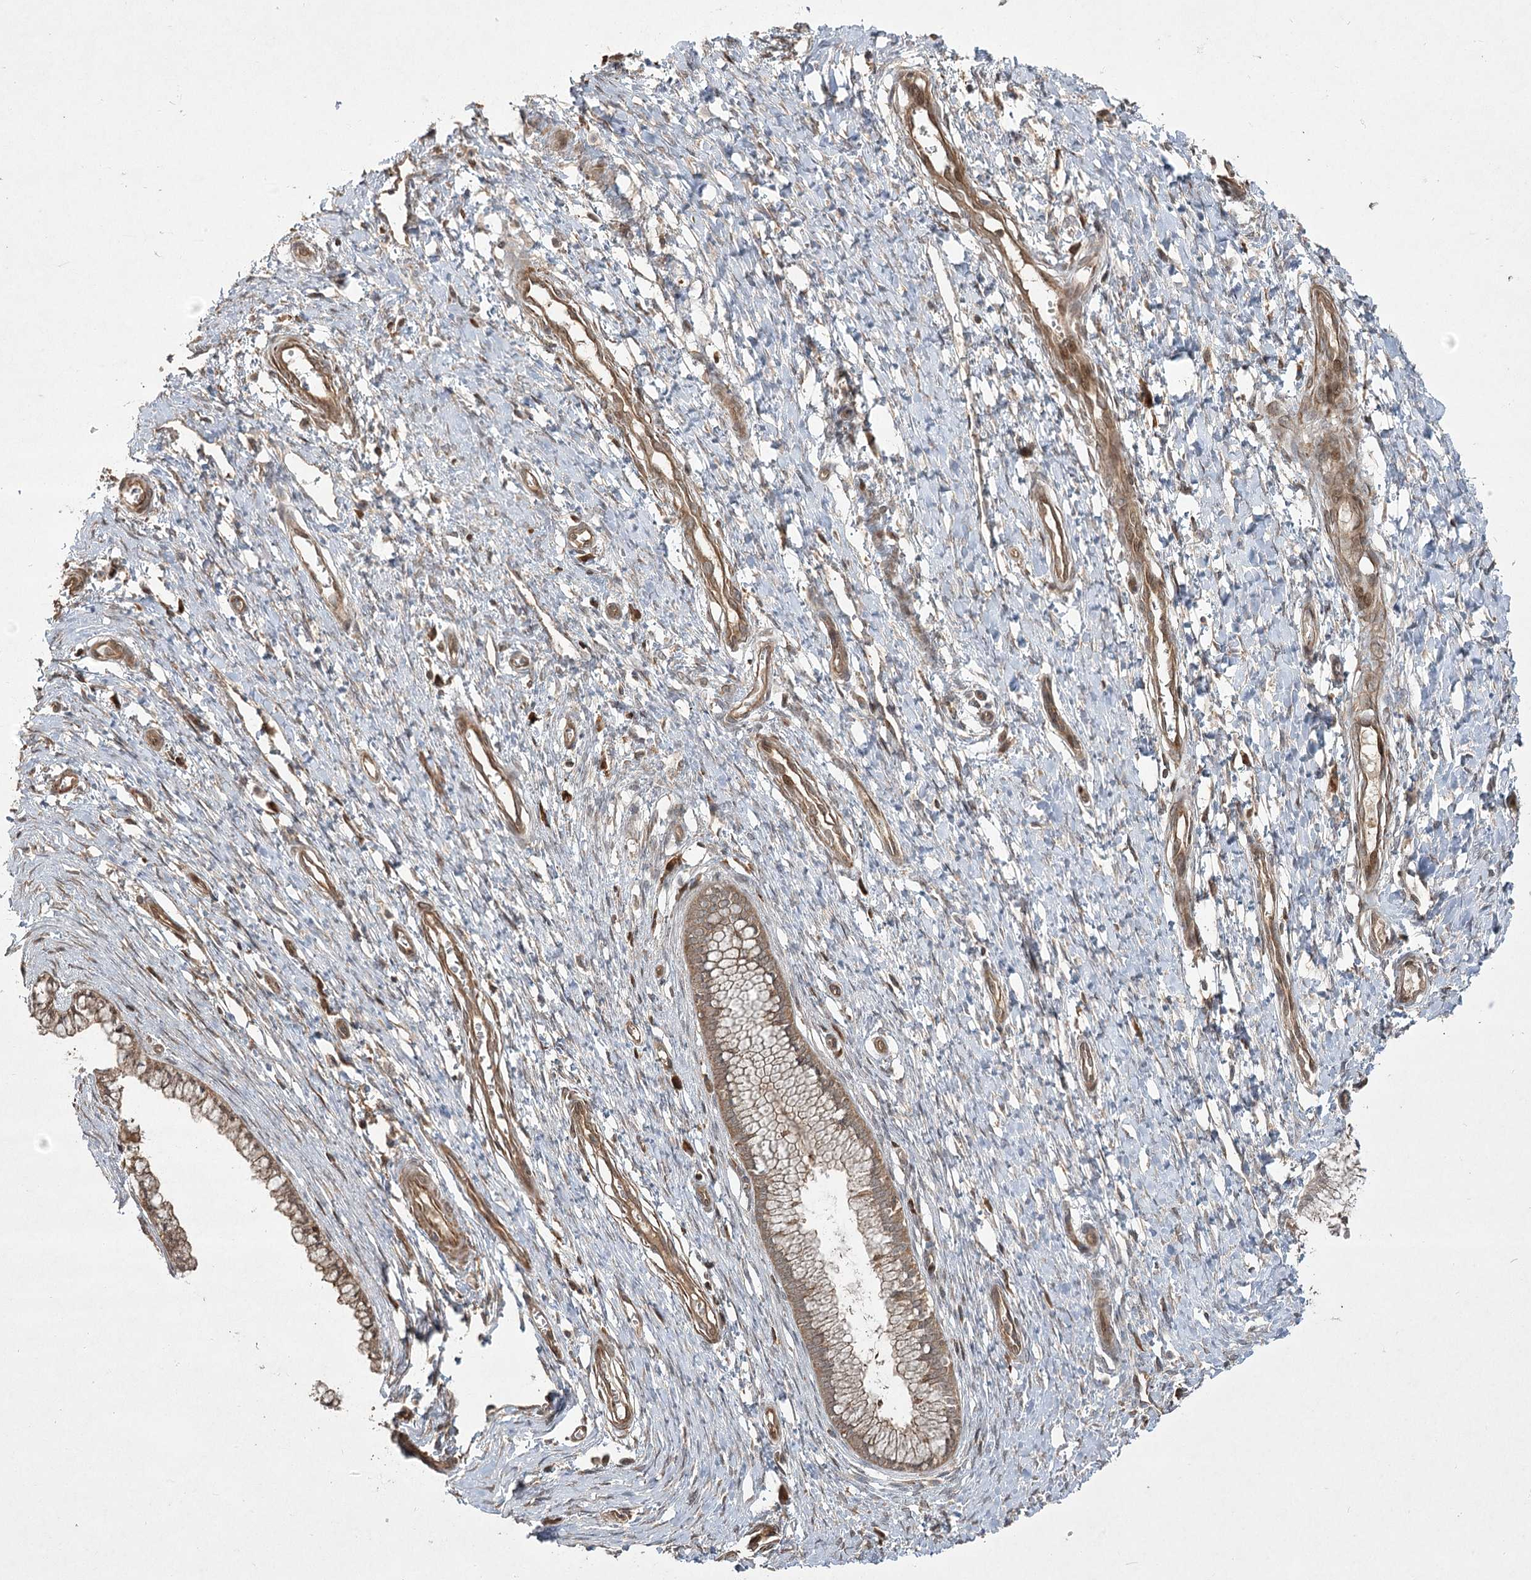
{"staining": {"intensity": "strong", "quantity": ">75%", "location": "cytoplasmic/membranous"}, "tissue": "cervix", "cell_type": "Glandular cells", "image_type": "normal", "snomed": [{"axis": "morphology", "description": "Normal tissue, NOS"}, {"axis": "topography", "description": "Cervix"}], "caption": "Brown immunohistochemical staining in unremarkable human cervix demonstrates strong cytoplasmic/membranous staining in about >75% of glandular cells.", "gene": "CPLANE1", "patient": {"sex": "female", "age": 55}}